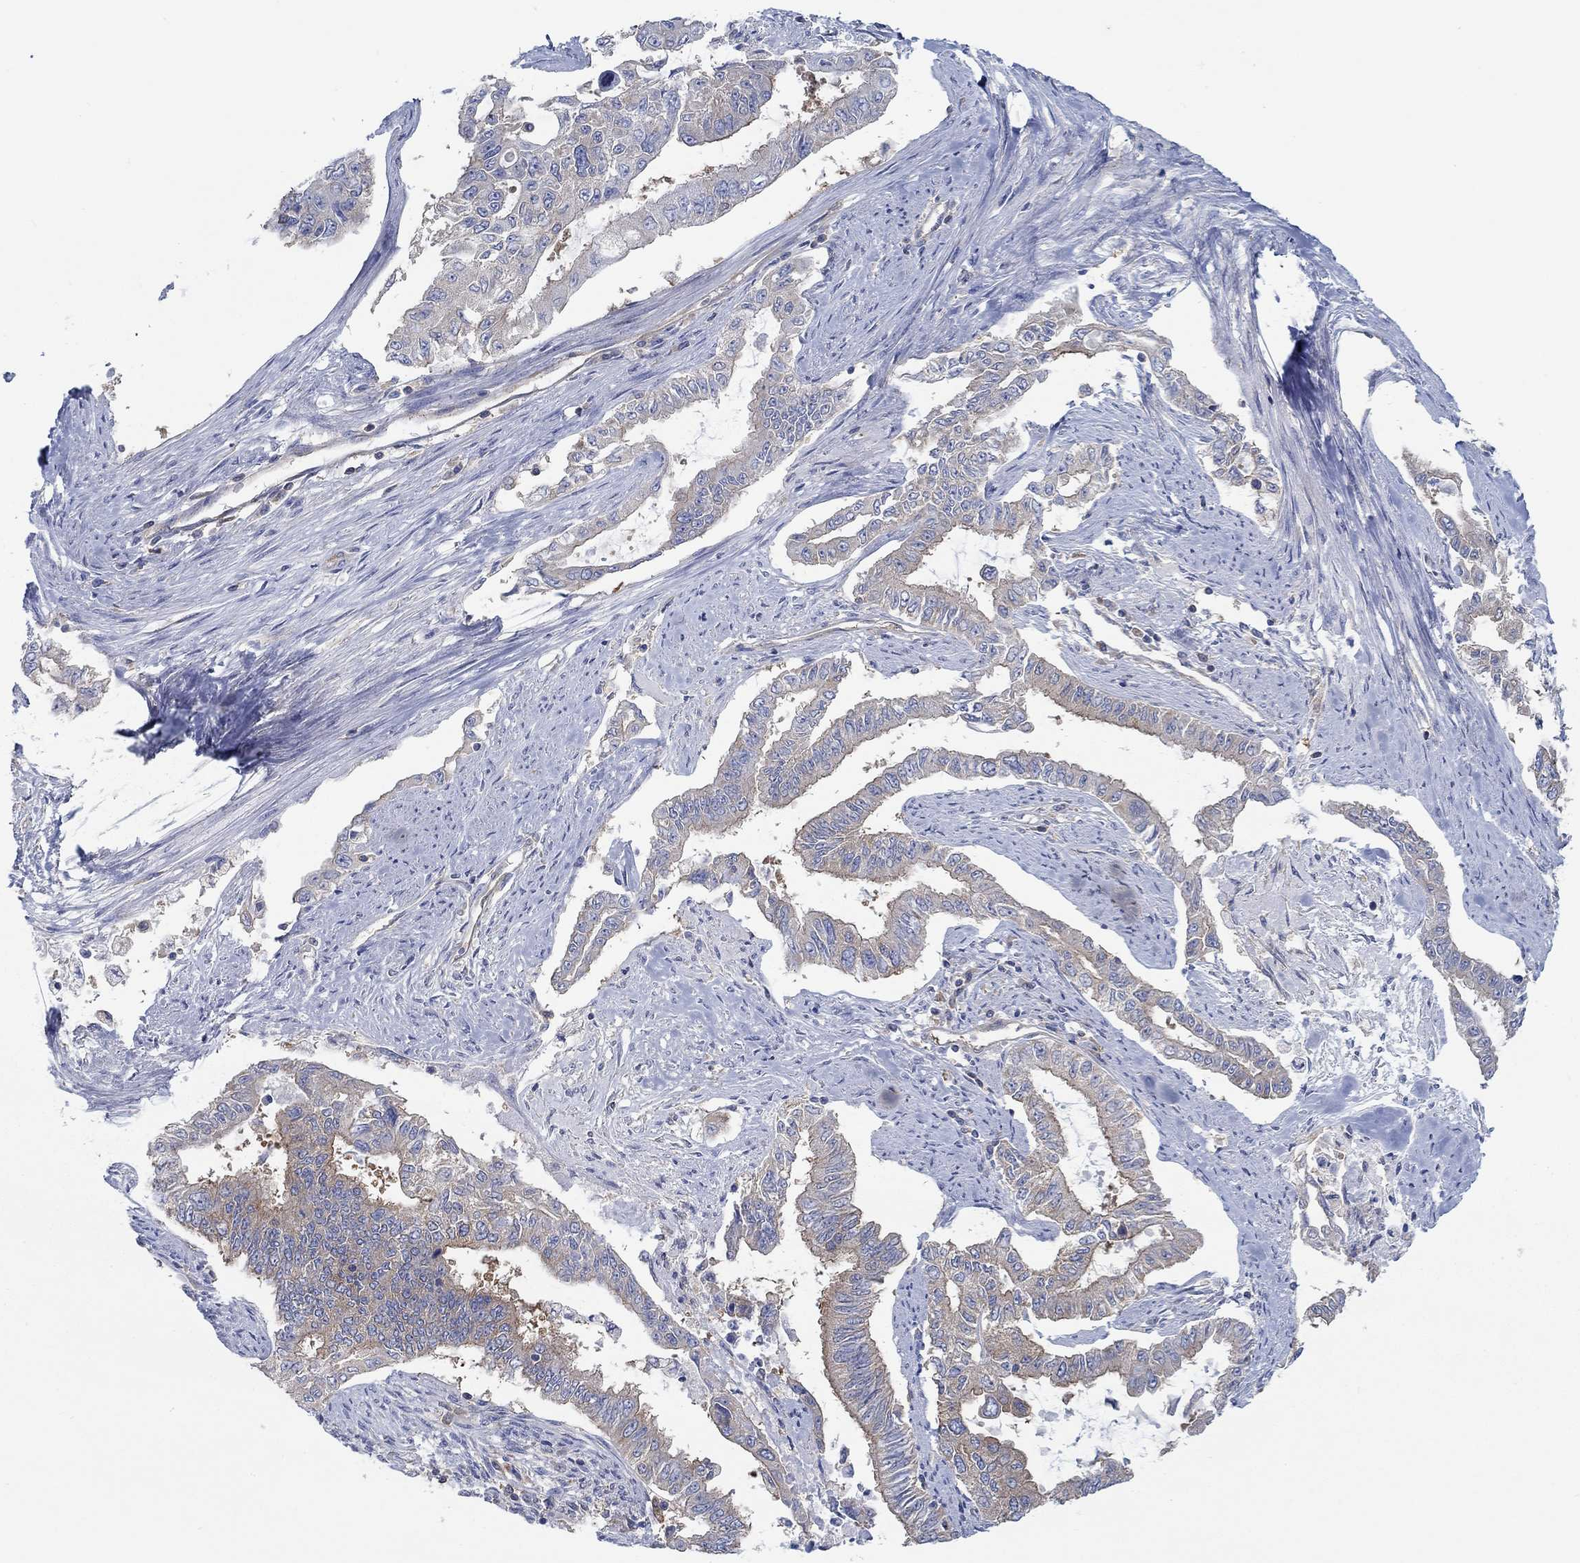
{"staining": {"intensity": "moderate", "quantity": "25%-75%", "location": "cytoplasmic/membranous"}, "tissue": "endometrial cancer", "cell_type": "Tumor cells", "image_type": "cancer", "snomed": [{"axis": "morphology", "description": "Adenocarcinoma, NOS"}, {"axis": "topography", "description": "Uterus"}], "caption": "DAB (3,3'-diaminobenzidine) immunohistochemical staining of human endometrial adenocarcinoma reveals moderate cytoplasmic/membranous protein expression in approximately 25%-75% of tumor cells.", "gene": "SPAG9", "patient": {"sex": "female", "age": 59}}